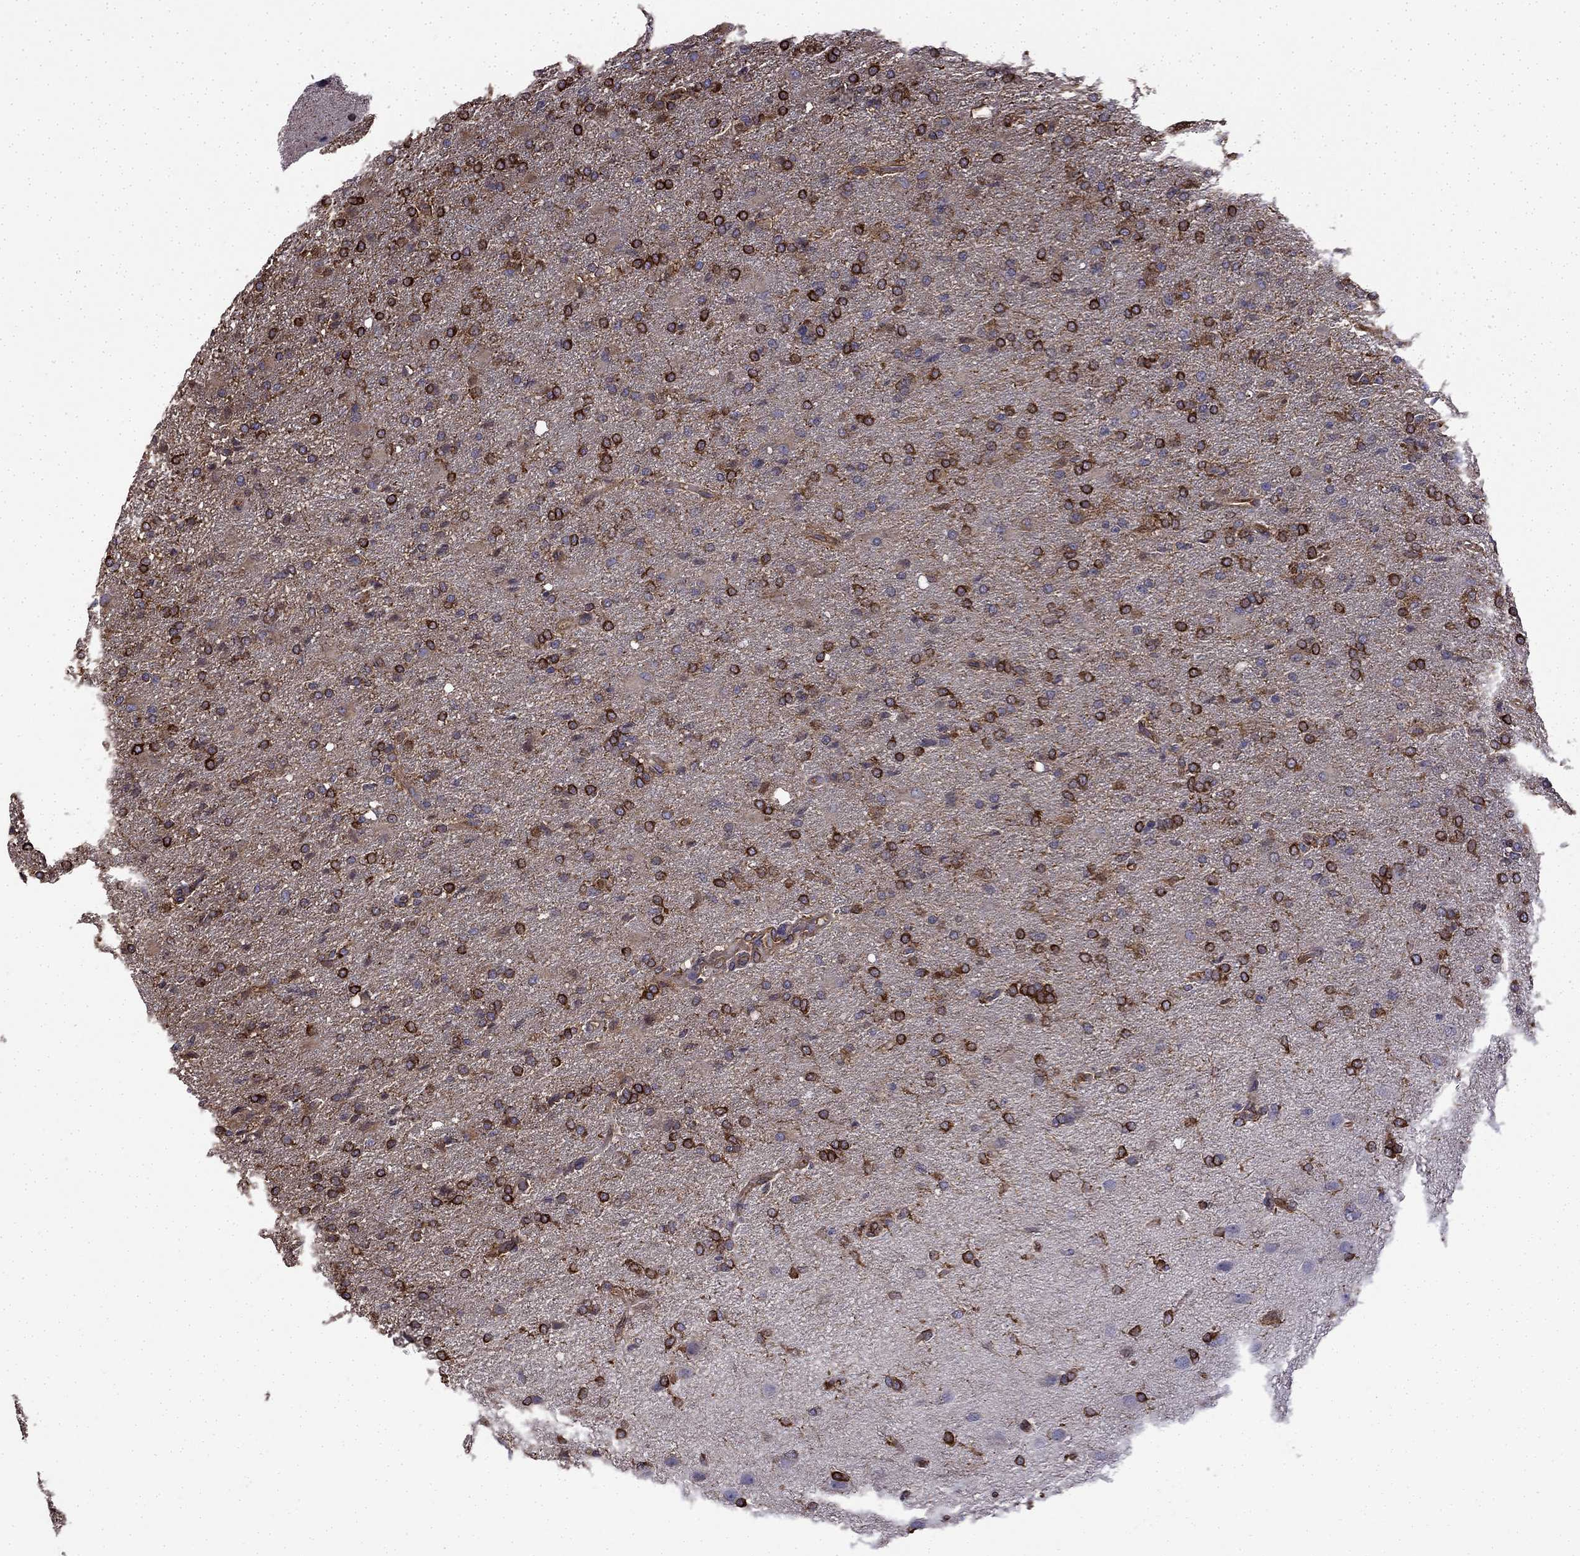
{"staining": {"intensity": "strong", "quantity": "25%-75%", "location": "cytoplasmic/membranous"}, "tissue": "glioma", "cell_type": "Tumor cells", "image_type": "cancer", "snomed": [{"axis": "morphology", "description": "Glioma, malignant, High grade"}, {"axis": "topography", "description": "Brain"}], "caption": "High-magnification brightfield microscopy of glioma stained with DAB (3,3'-diaminobenzidine) (brown) and counterstained with hematoxylin (blue). tumor cells exhibit strong cytoplasmic/membranous positivity is identified in about25%-75% of cells.", "gene": "MAP4", "patient": {"sex": "male", "age": 68}}